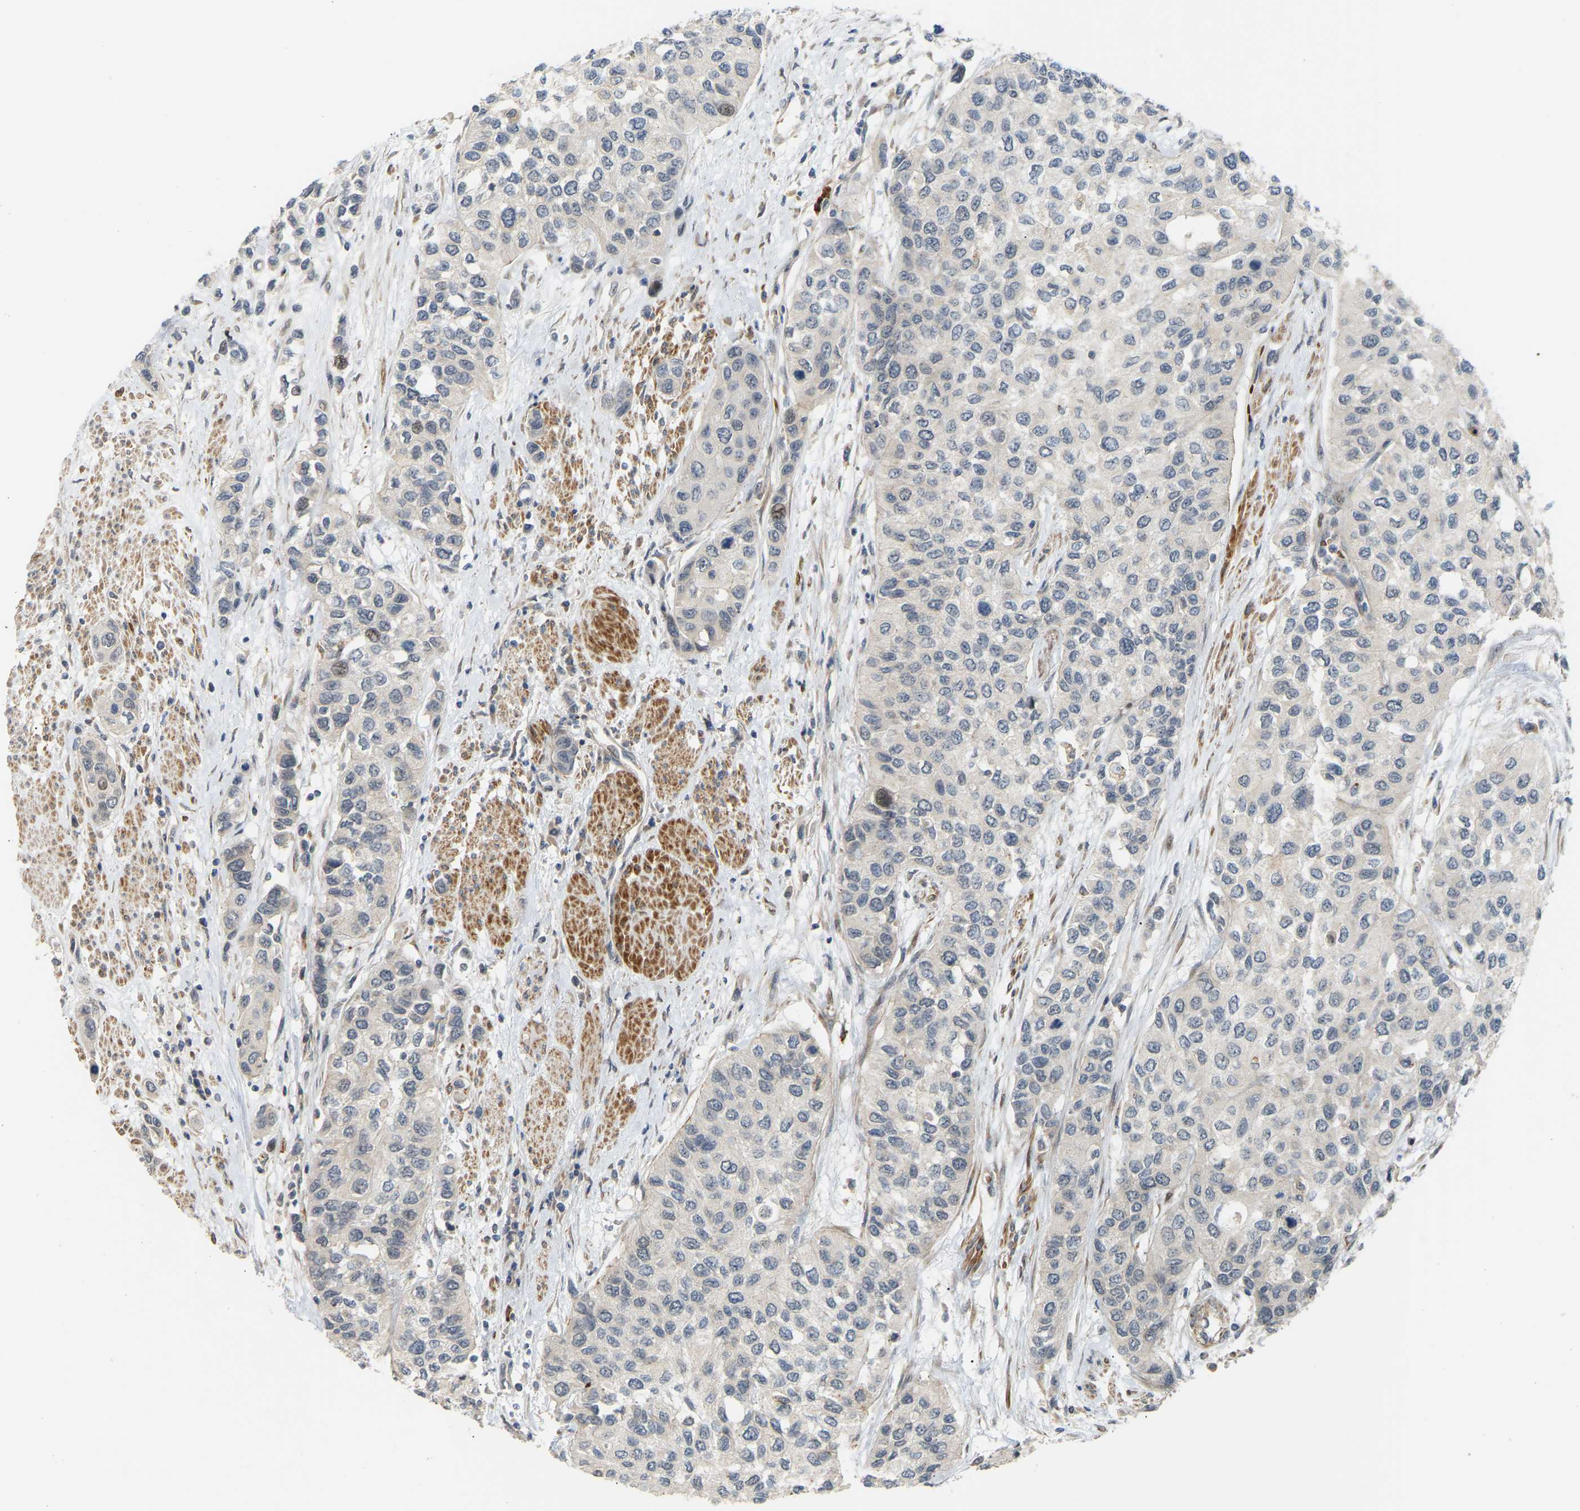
{"staining": {"intensity": "negative", "quantity": "none", "location": "none"}, "tissue": "urothelial cancer", "cell_type": "Tumor cells", "image_type": "cancer", "snomed": [{"axis": "morphology", "description": "Urothelial carcinoma, High grade"}, {"axis": "topography", "description": "Urinary bladder"}], "caption": "Human urothelial cancer stained for a protein using immunohistochemistry shows no positivity in tumor cells.", "gene": "POGLUT2", "patient": {"sex": "female", "age": 56}}